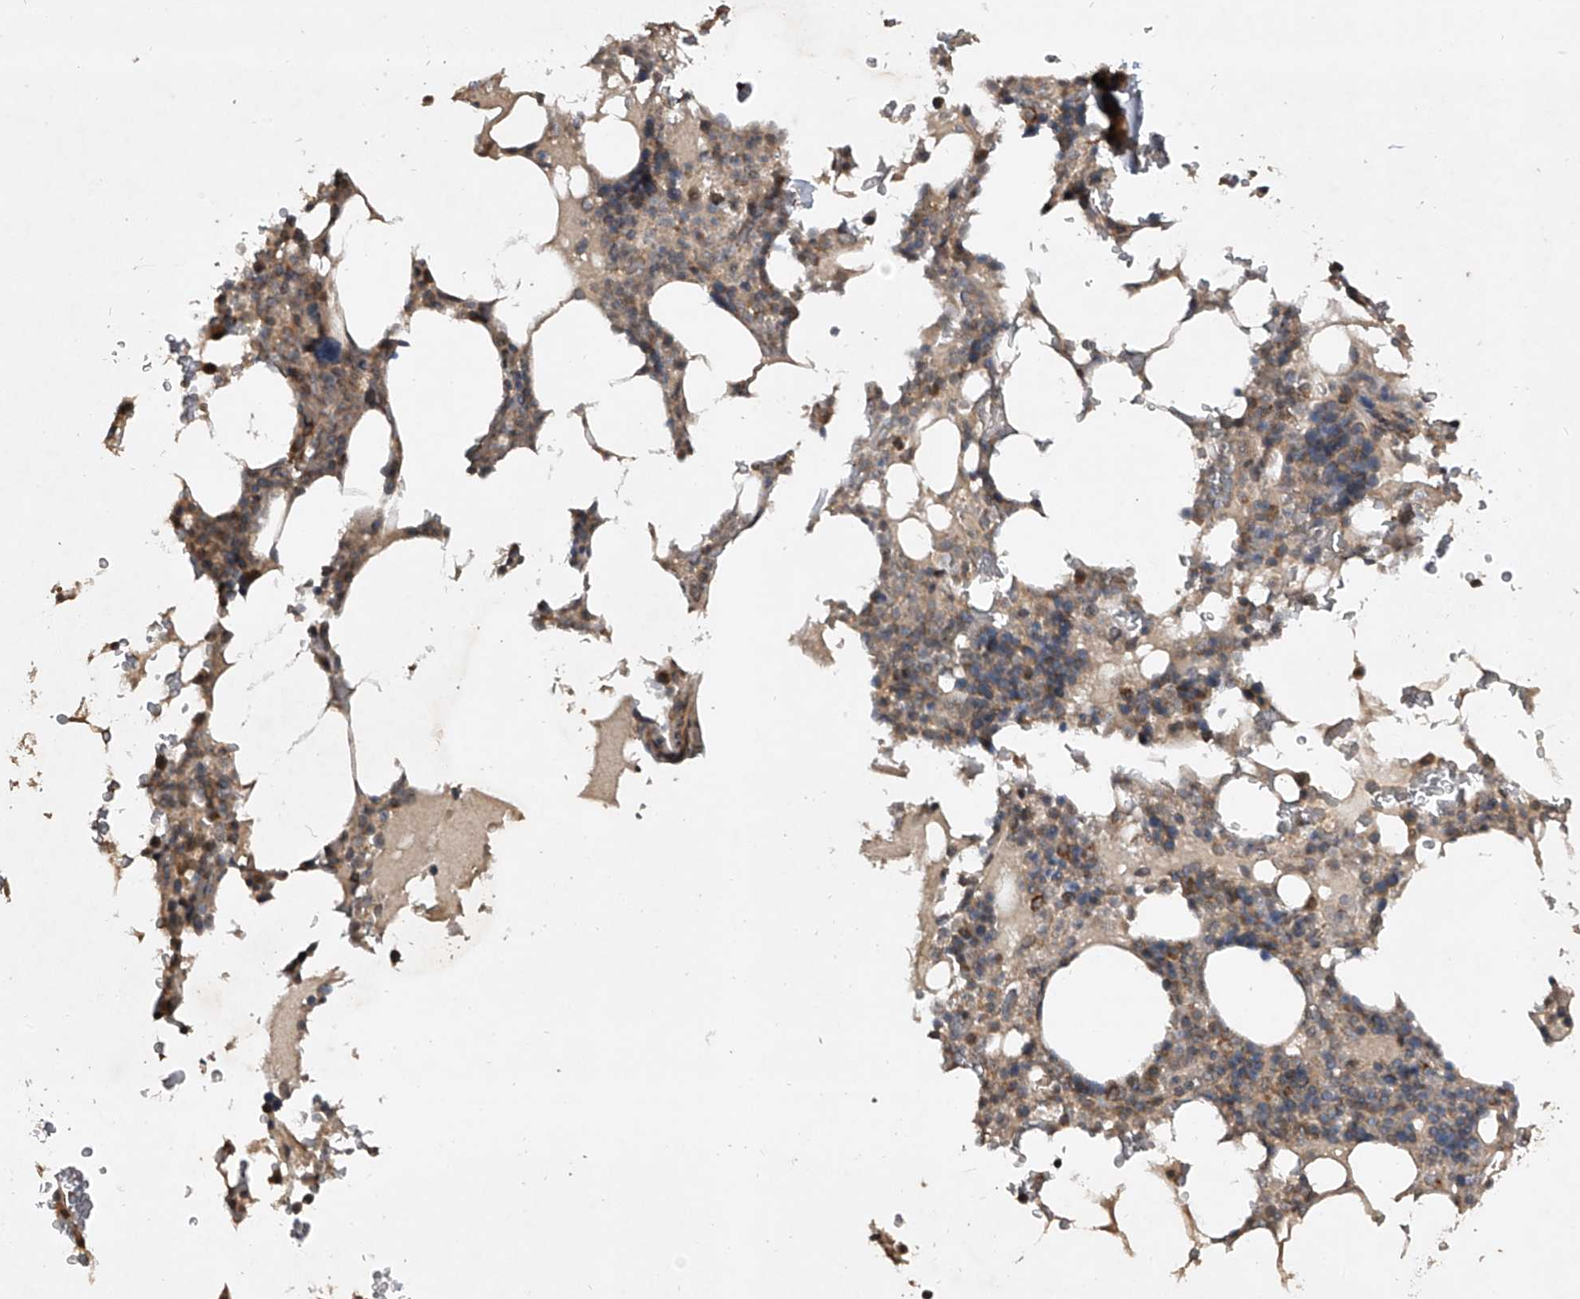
{"staining": {"intensity": "moderate", "quantity": "25%-75%", "location": "cytoplasmic/membranous"}, "tissue": "bone marrow", "cell_type": "Hematopoietic cells", "image_type": "normal", "snomed": [{"axis": "morphology", "description": "Normal tissue, NOS"}, {"axis": "topography", "description": "Bone marrow"}], "caption": "A medium amount of moderate cytoplasmic/membranous staining is identified in about 25%-75% of hematopoietic cells in benign bone marrow. The staining was performed using DAB (3,3'-diaminobenzidine) to visualize the protein expression in brown, while the nuclei were stained in blue with hematoxylin (Magnification: 20x).", "gene": "NFS1", "patient": {"sex": "male", "age": 58}}